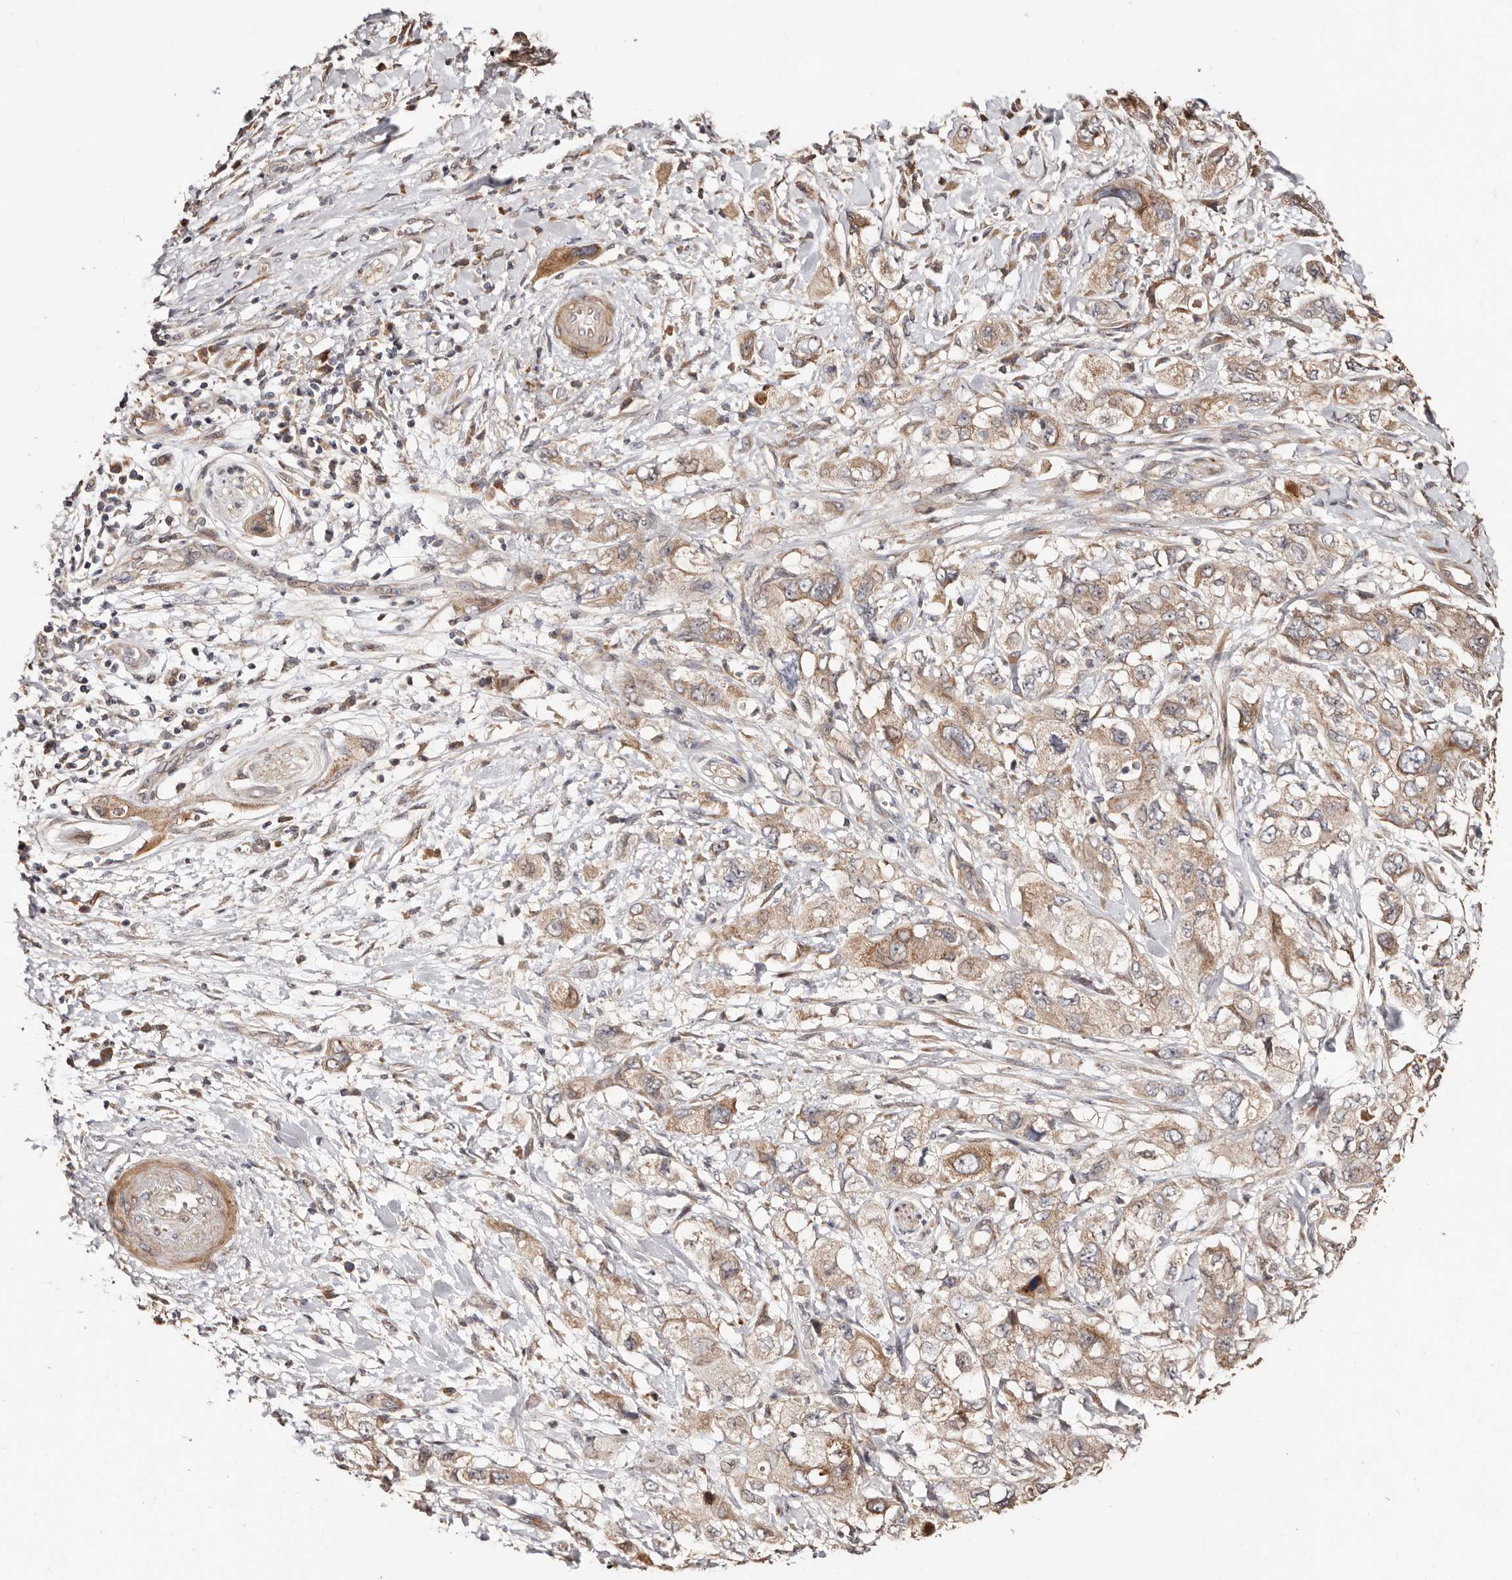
{"staining": {"intensity": "moderate", "quantity": ">75%", "location": "cytoplasmic/membranous"}, "tissue": "pancreatic cancer", "cell_type": "Tumor cells", "image_type": "cancer", "snomed": [{"axis": "morphology", "description": "Adenocarcinoma, NOS"}, {"axis": "topography", "description": "Pancreas"}], "caption": "The histopathology image reveals immunohistochemical staining of adenocarcinoma (pancreatic). There is moderate cytoplasmic/membranous staining is appreciated in approximately >75% of tumor cells.", "gene": "APOL6", "patient": {"sex": "female", "age": 73}}